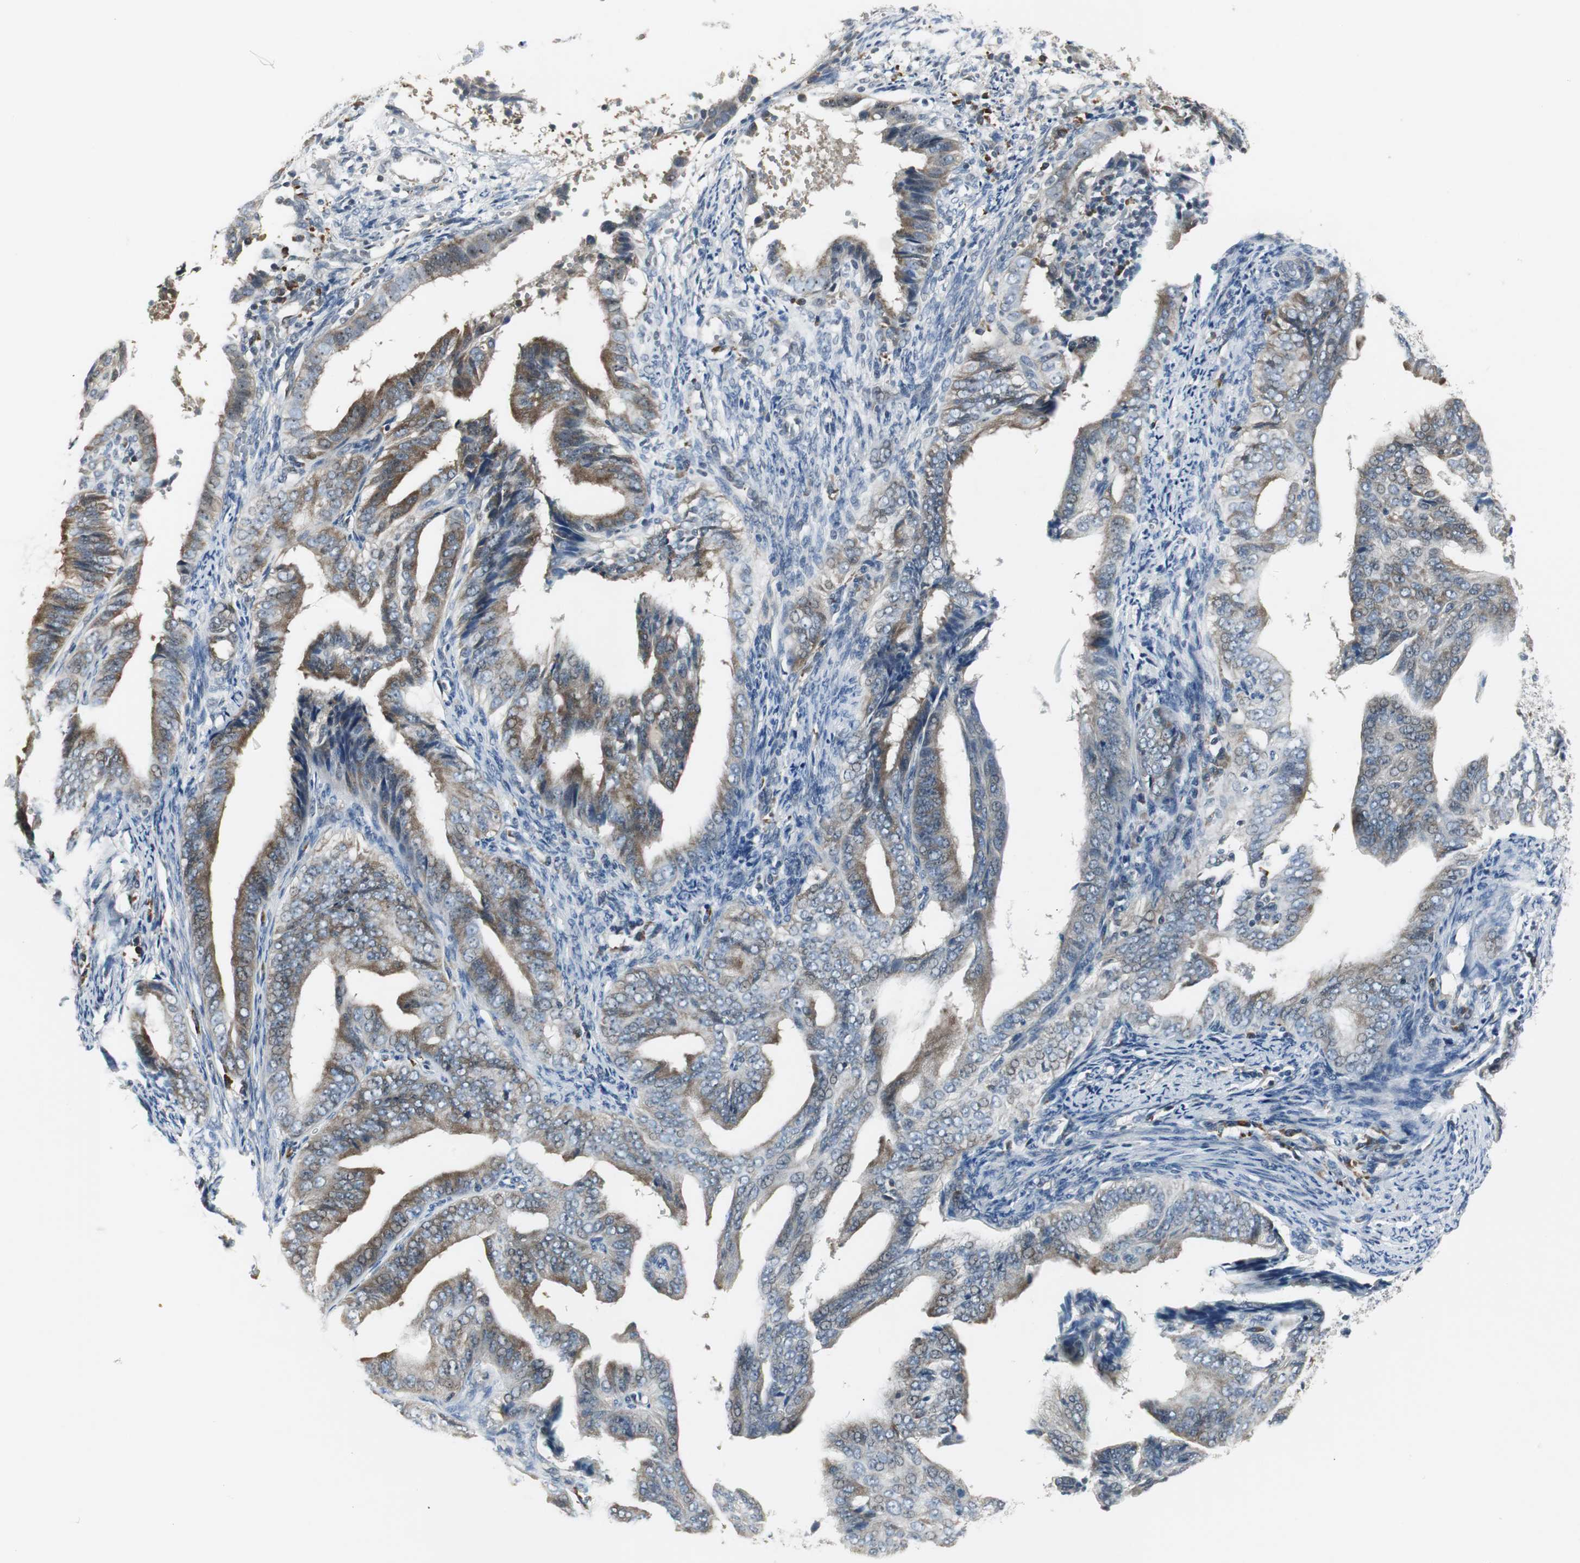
{"staining": {"intensity": "moderate", "quantity": "25%-75%", "location": "cytoplasmic/membranous"}, "tissue": "endometrial cancer", "cell_type": "Tumor cells", "image_type": "cancer", "snomed": [{"axis": "morphology", "description": "Adenocarcinoma, NOS"}, {"axis": "topography", "description": "Endometrium"}], "caption": "About 25%-75% of tumor cells in human endometrial cancer demonstrate moderate cytoplasmic/membranous protein positivity as visualized by brown immunohistochemical staining.", "gene": "CCT5", "patient": {"sex": "female", "age": 58}}